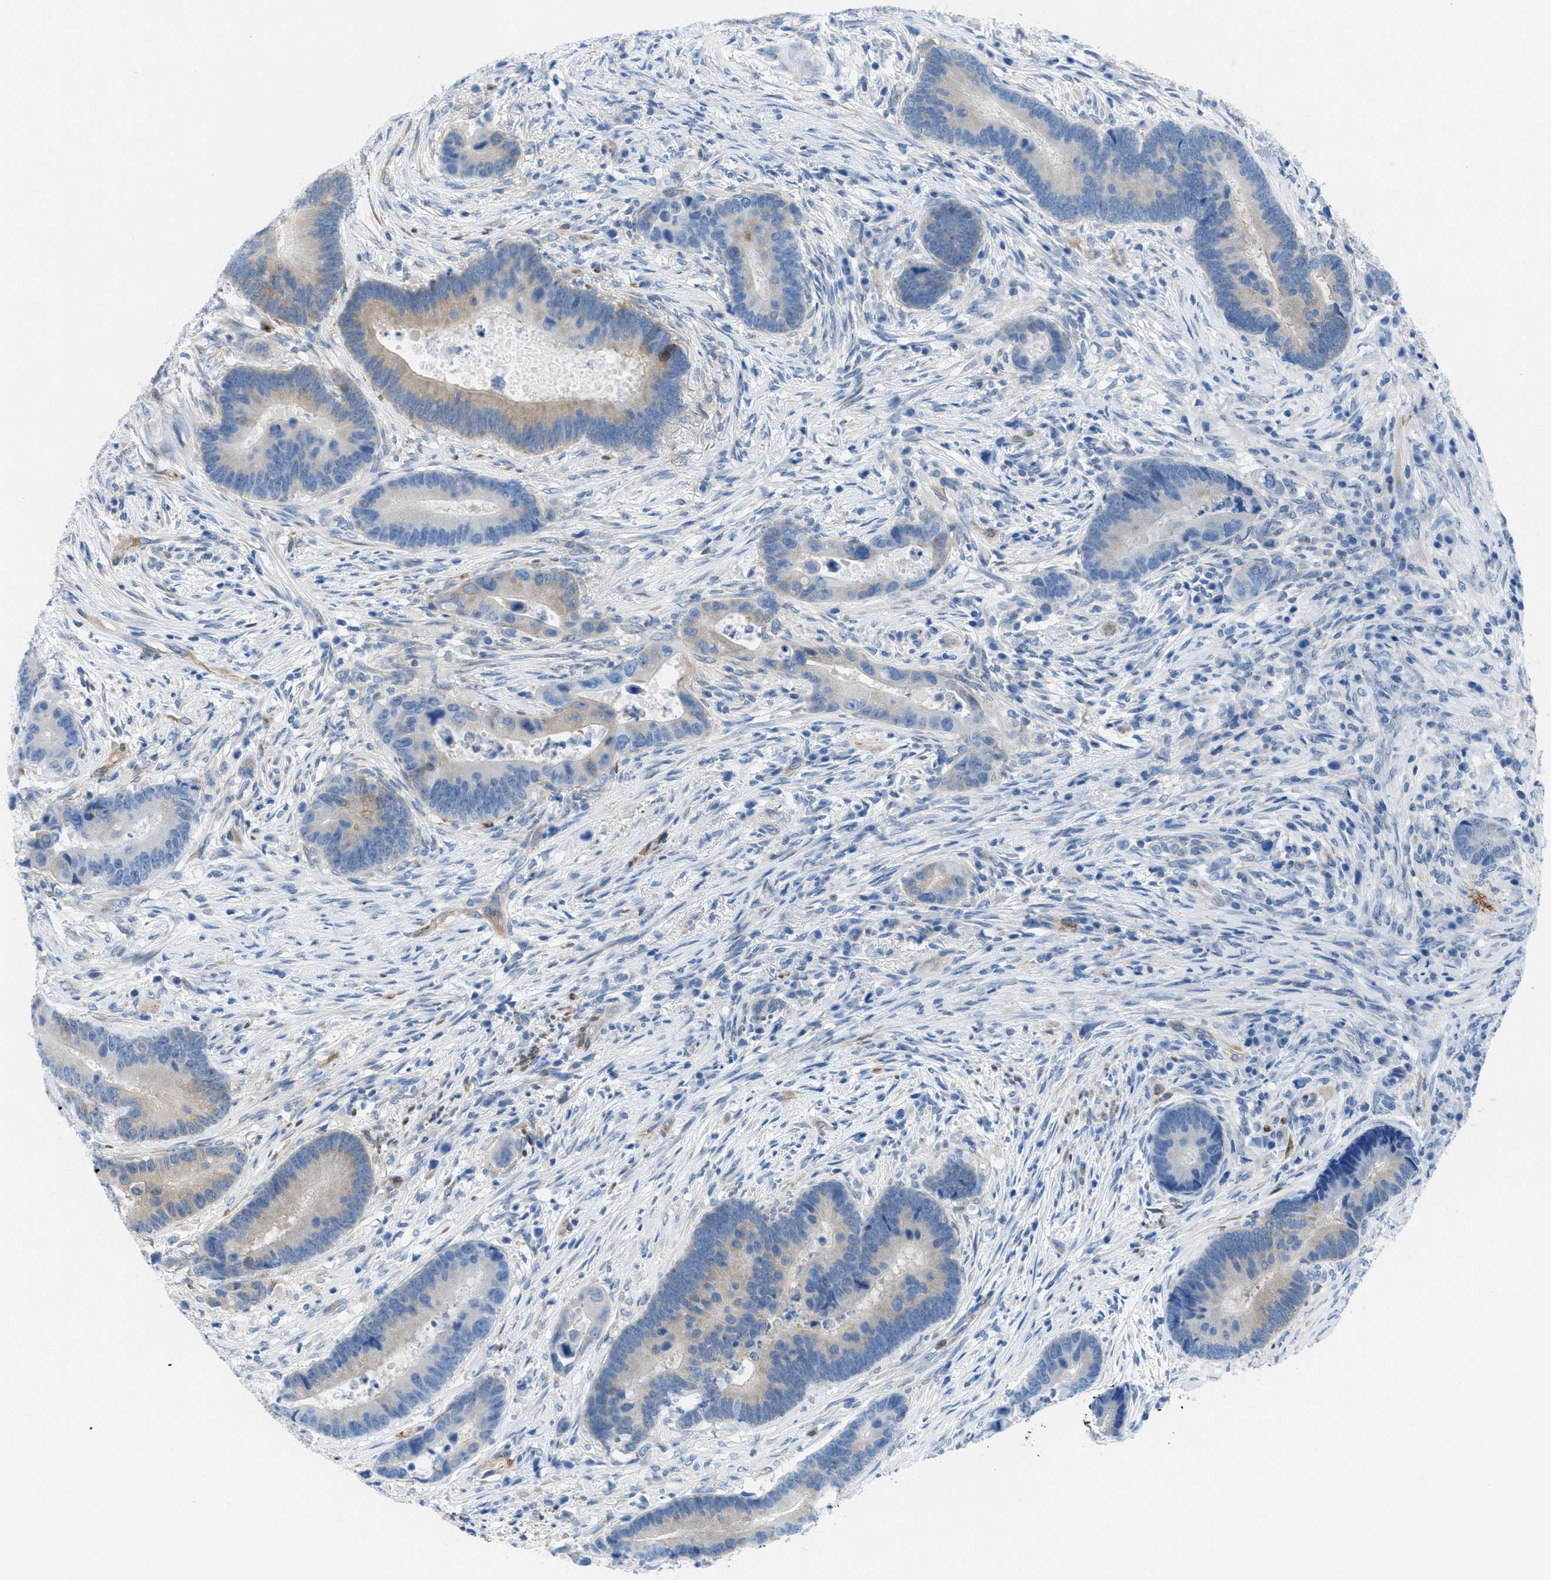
{"staining": {"intensity": "weak", "quantity": "25%-75%", "location": "cytoplasmic/membranous"}, "tissue": "colorectal cancer", "cell_type": "Tumor cells", "image_type": "cancer", "snomed": [{"axis": "morphology", "description": "Normal tissue, NOS"}, {"axis": "morphology", "description": "Adenocarcinoma, NOS"}, {"axis": "topography", "description": "Rectum"}, {"axis": "topography", "description": "Peripheral nerve tissue"}], "caption": "Approximately 25%-75% of tumor cells in human colorectal cancer show weak cytoplasmic/membranous protein staining as visualized by brown immunohistochemical staining.", "gene": "MAPRE2", "patient": {"sex": "female", "age": 77}}